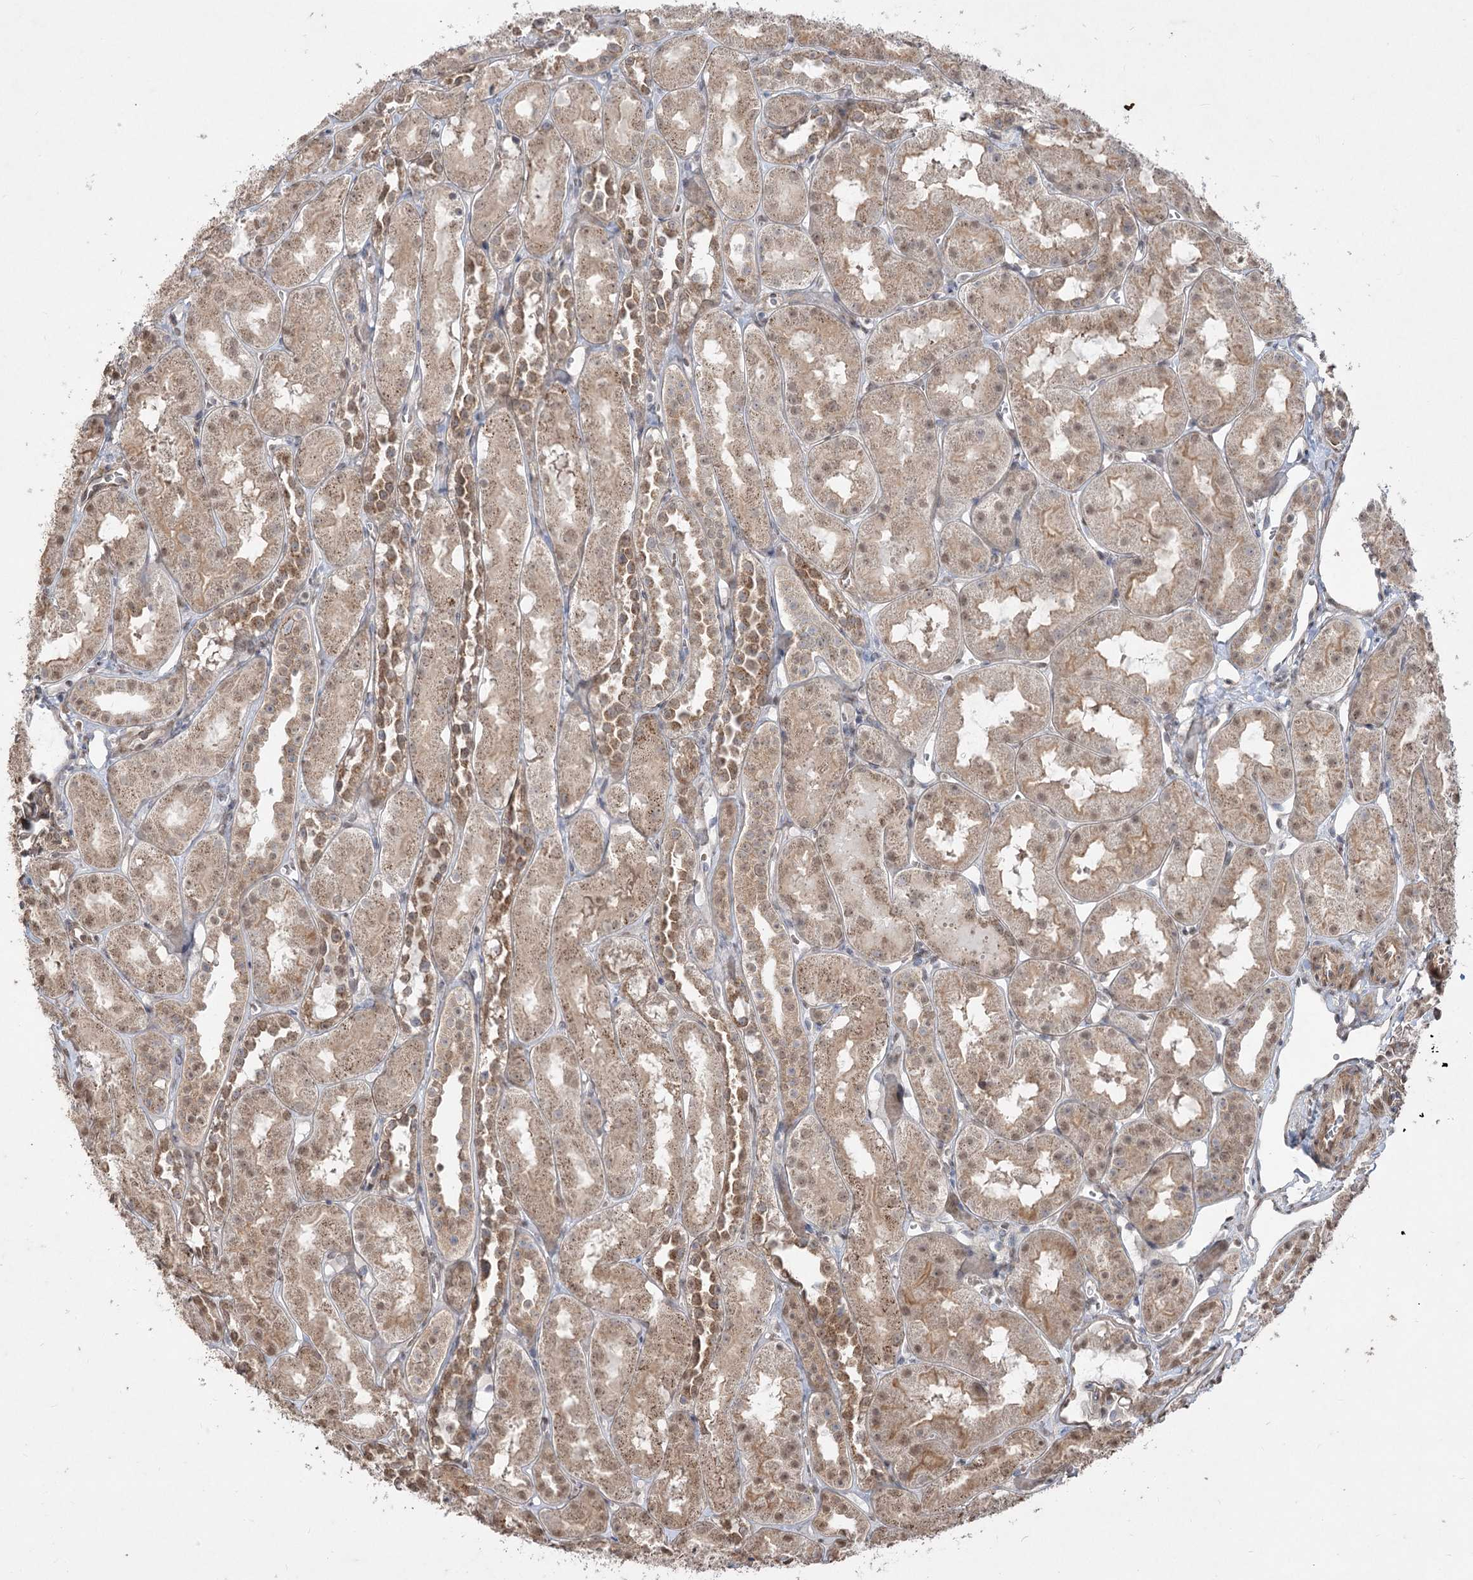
{"staining": {"intensity": "moderate", "quantity": ">75%", "location": "cytoplasmic/membranous"}, "tissue": "kidney", "cell_type": "Cells in glomeruli", "image_type": "normal", "snomed": [{"axis": "morphology", "description": "Normal tissue, NOS"}, {"axis": "topography", "description": "Kidney"}, {"axis": "topography", "description": "Urinary bladder"}], "caption": "Immunohistochemistry micrograph of unremarkable kidney stained for a protein (brown), which demonstrates medium levels of moderate cytoplasmic/membranous staining in approximately >75% of cells in glomeruli.", "gene": "ZSCAN23", "patient": {"sex": "male", "age": 16}}